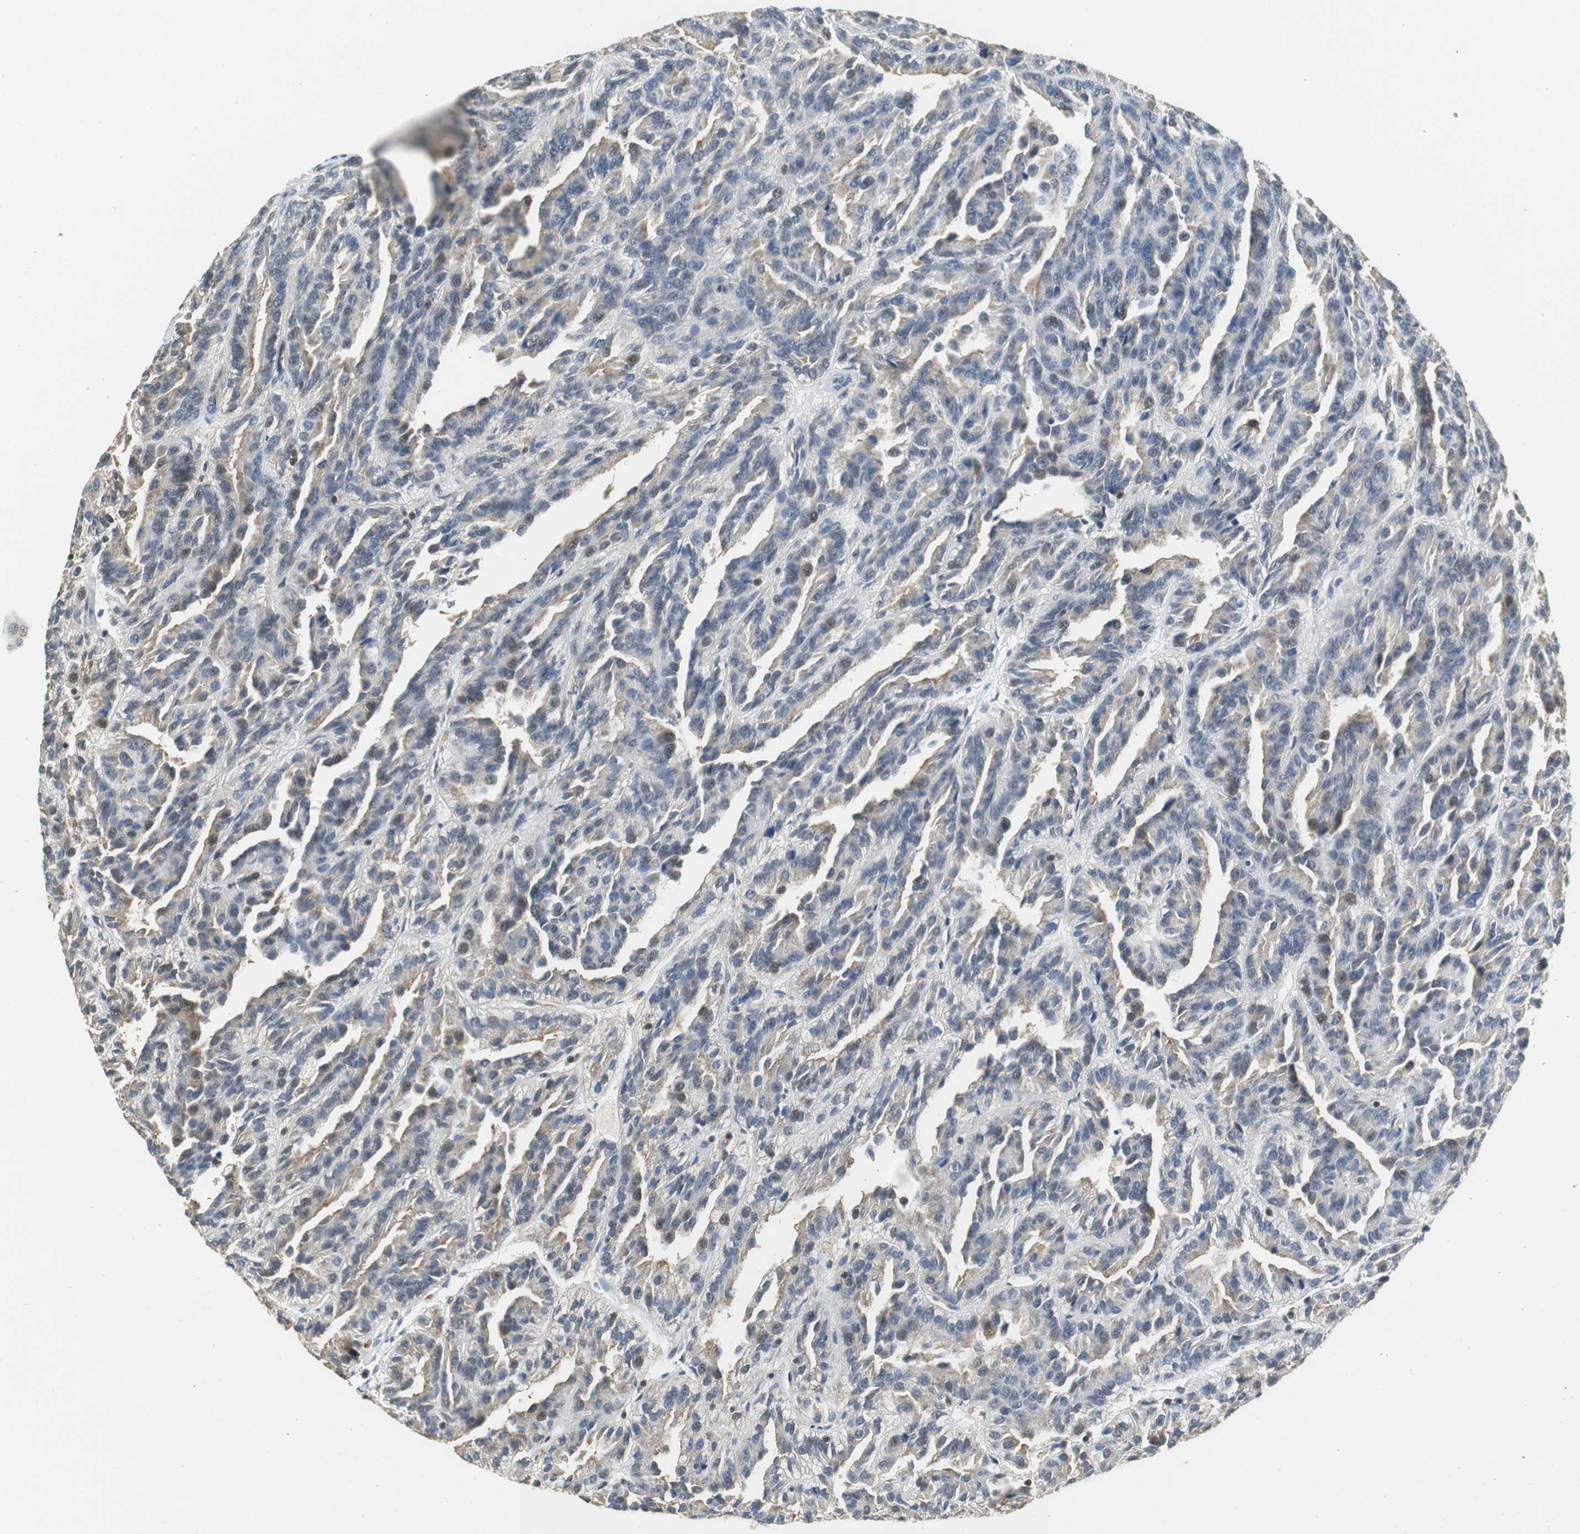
{"staining": {"intensity": "weak", "quantity": "25%-75%", "location": "cytoplasmic/membranous"}, "tissue": "renal cancer", "cell_type": "Tumor cells", "image_type": "cancer", "snomed": [{"axis": "morphology", "description": "Adenocarcinoma, NOS"}, {"axis": "topography", "description": "Kidney"}], "caption": "Protein expression analysis of renal adenocarcinoma displays weak cytoplasmic/membranous positivity in about 25%-75% of tumor cells. The staining was performed using DAB (3,3'-diaminobenzidine) to visualize the protein expression in brown, while the nuclei were stained in blue with hematoxylin (Magnification: 20x).", "gene": "GSDMD", "patient": {"sex": "male", "age": 46}}